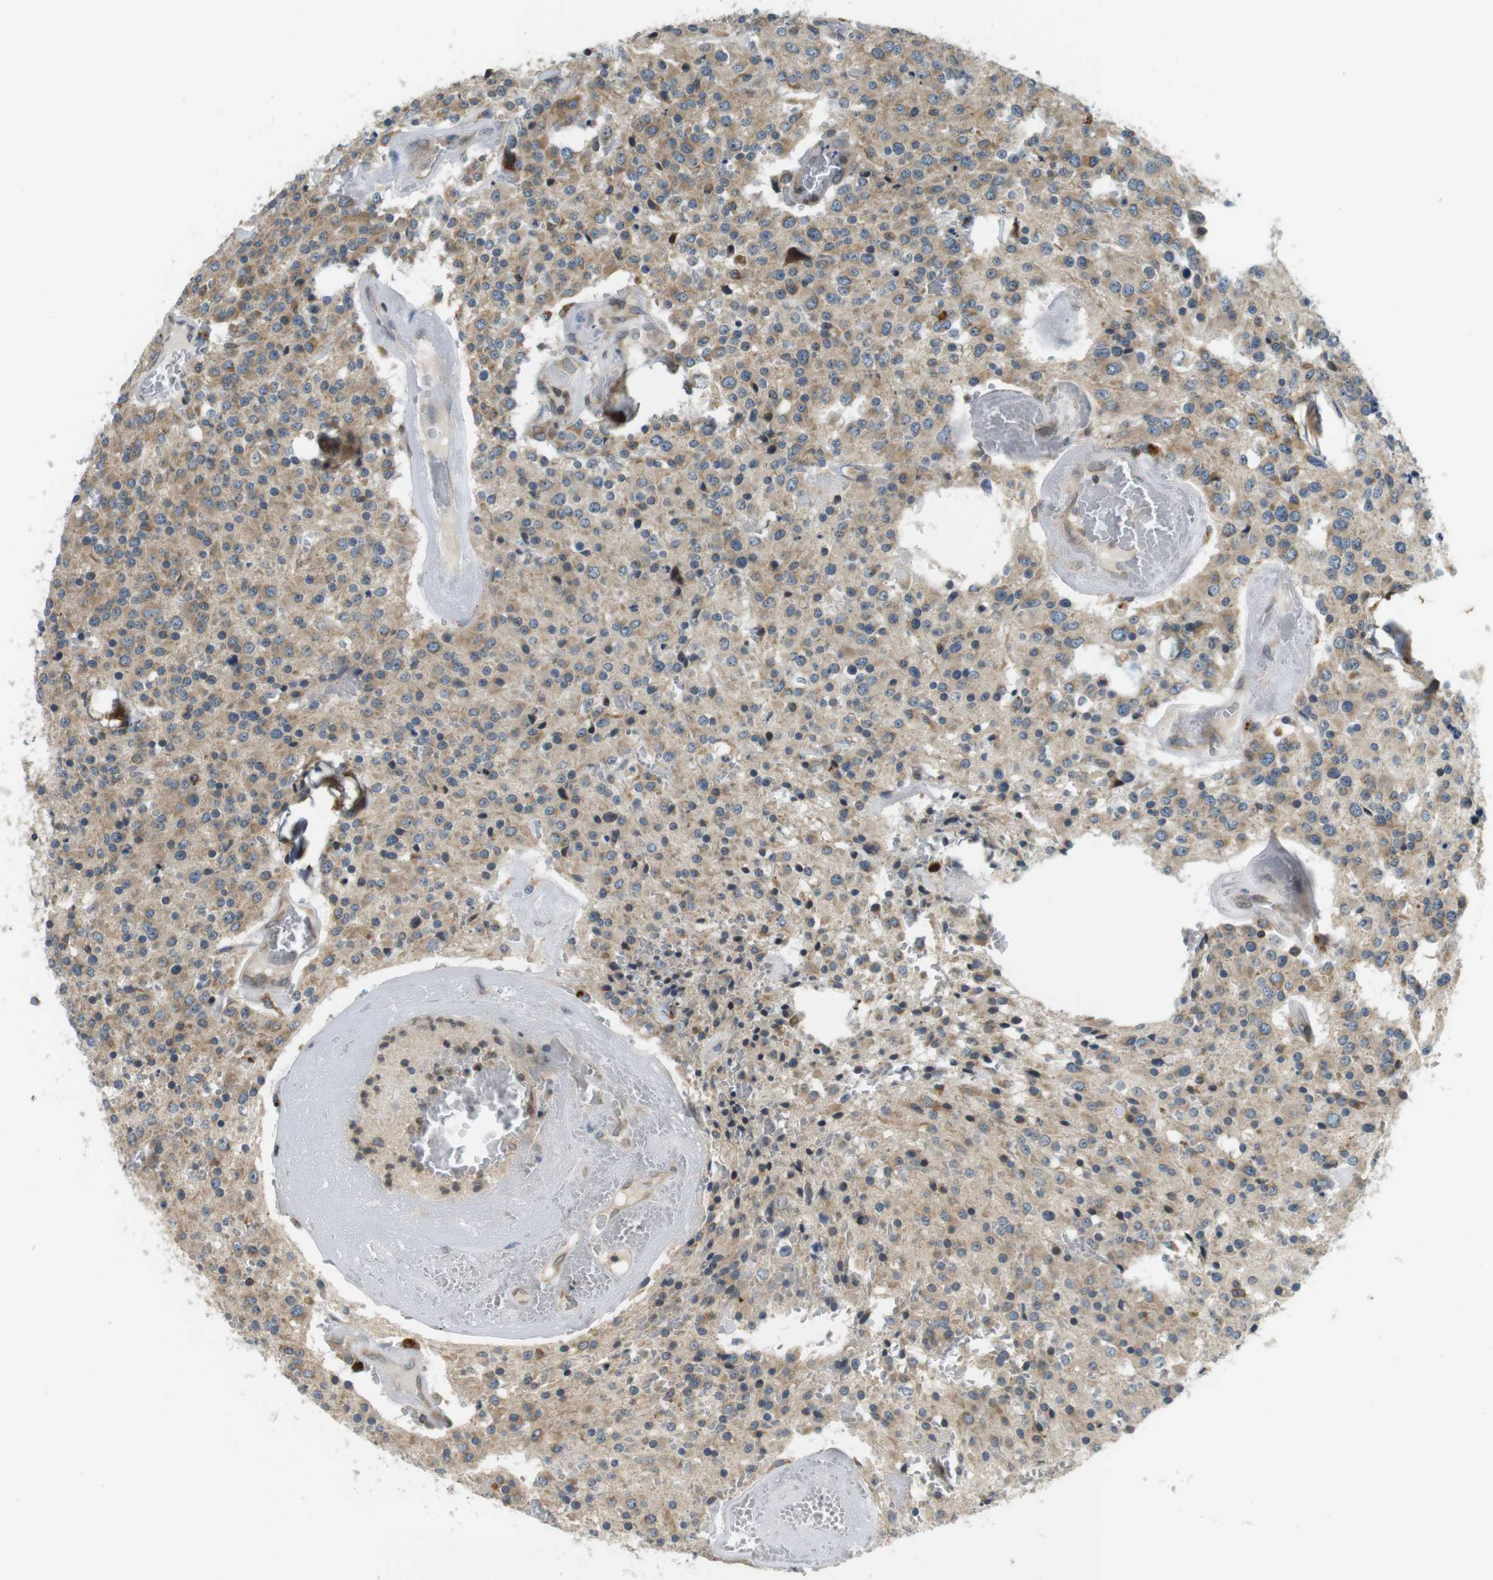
{"staining": {"intensity": "weak", "quantity": "25%-75%", "location": "cytoplasmic/membranous"}, "tissue": "glioma", "cell_type": "Tumor cells", "image_type": "cancer", "snomed": [{"axis": "morphology", "description": "Glioma, malignant, Low grade"}, {"axis": "topography", "description": "Brain"}], "caption": "This micrograph shows glioma stained with IHC to label a protein in brown. The cytoplasmic/membranous of tumor cells show weak positivity for the protein. Nuclei are counter-stained blue.", "gene": "TMX4", "patient": {"sex": "male", "age": 58}}